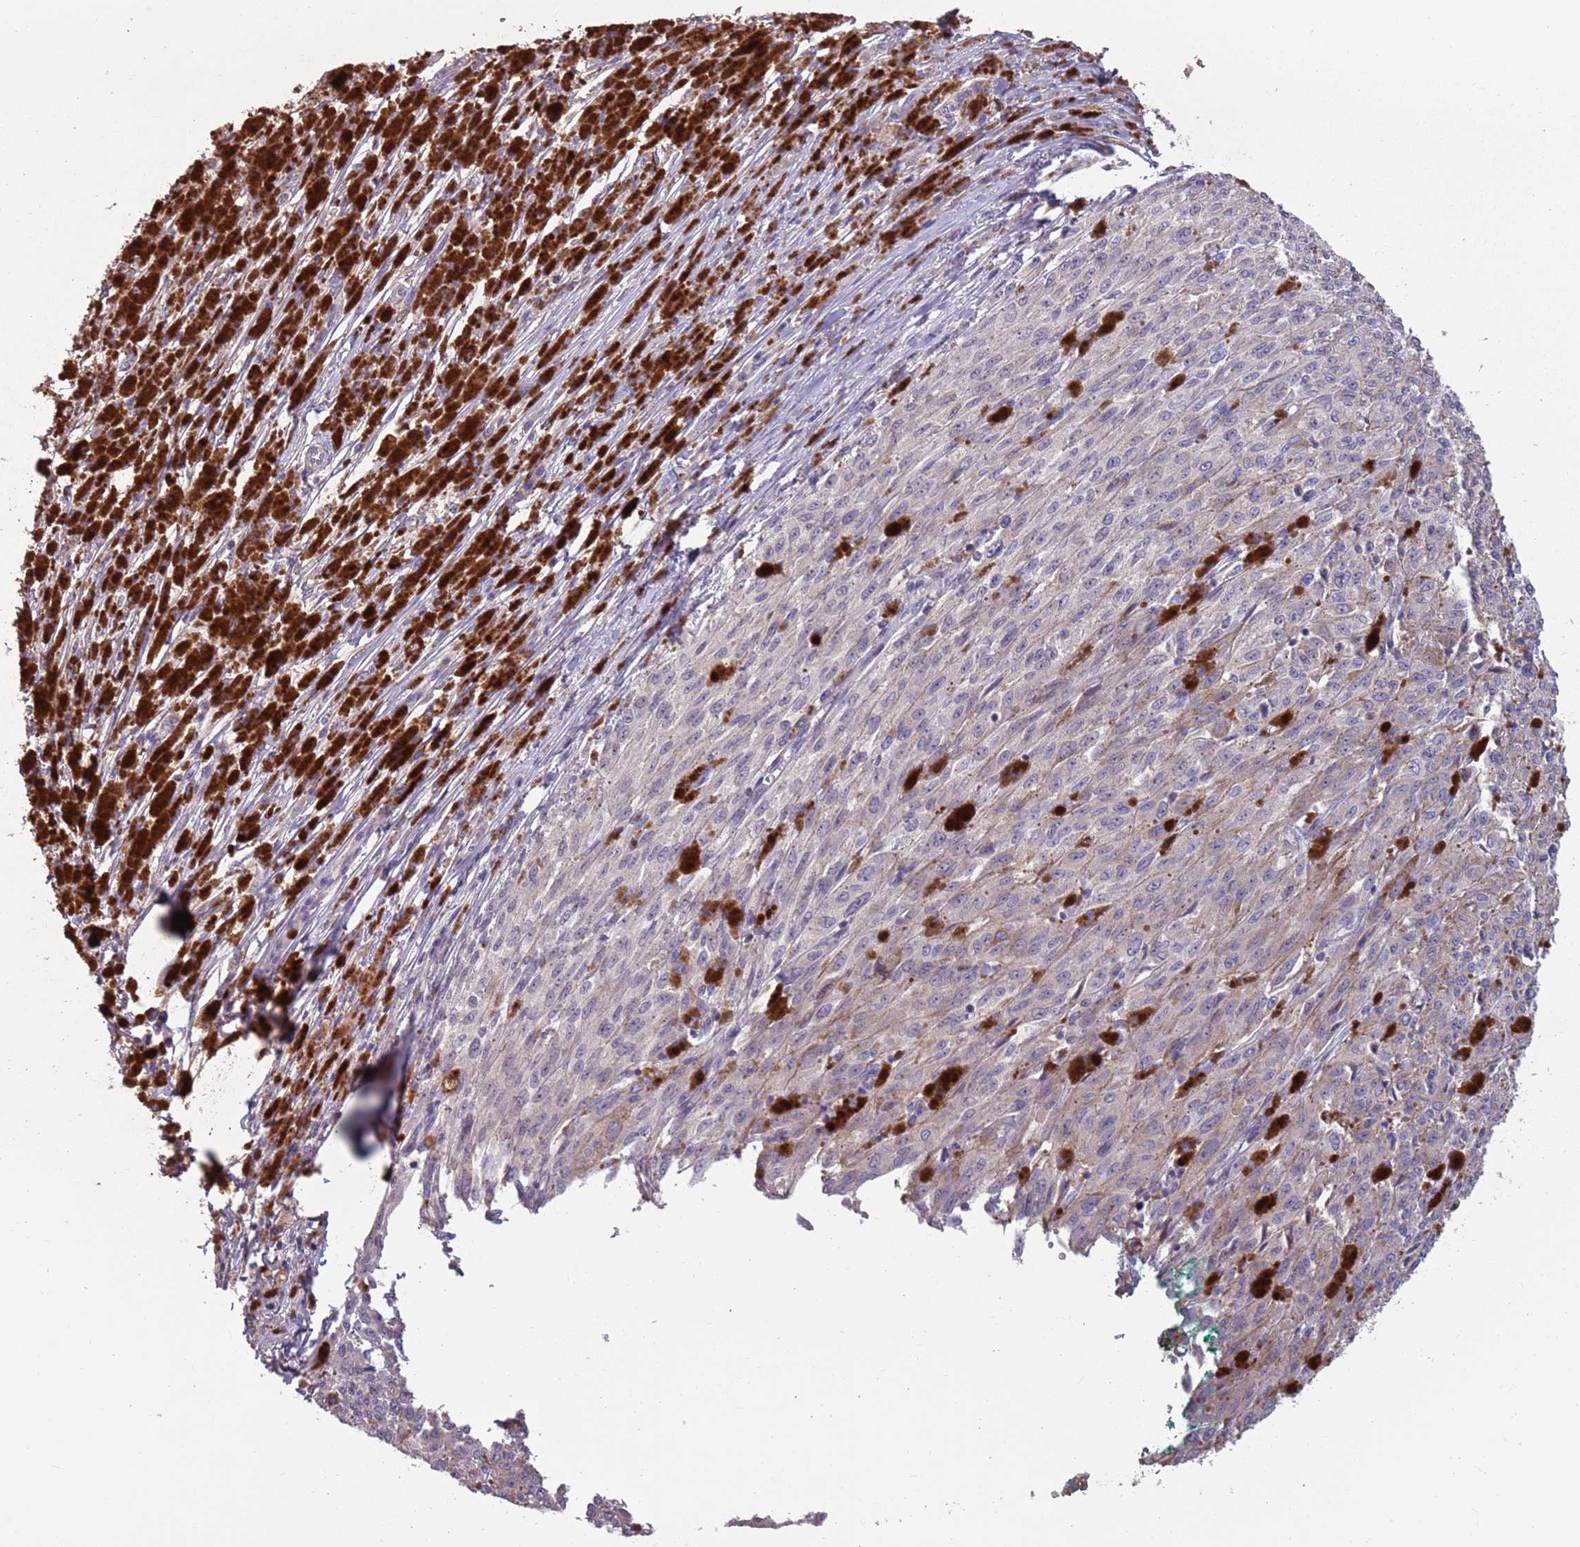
{"staining": {"intensity": "negative", "quantity": "none", "location": "none"}, "tissue": "melanoma", "cell_type": "Tumor cells", "image_type": "cancer", "snomed": [{"axis": "morphology", "description": "Malignant melanoma, NOS"}, {"axis": "topography", "description": "Skin"}], "caption": "Melanoma was stained to show a protein in brown. There is no significant staining in tumor cells.", "gene": "MBD3L1", "patient": {"sex": "female", "age": 52}}